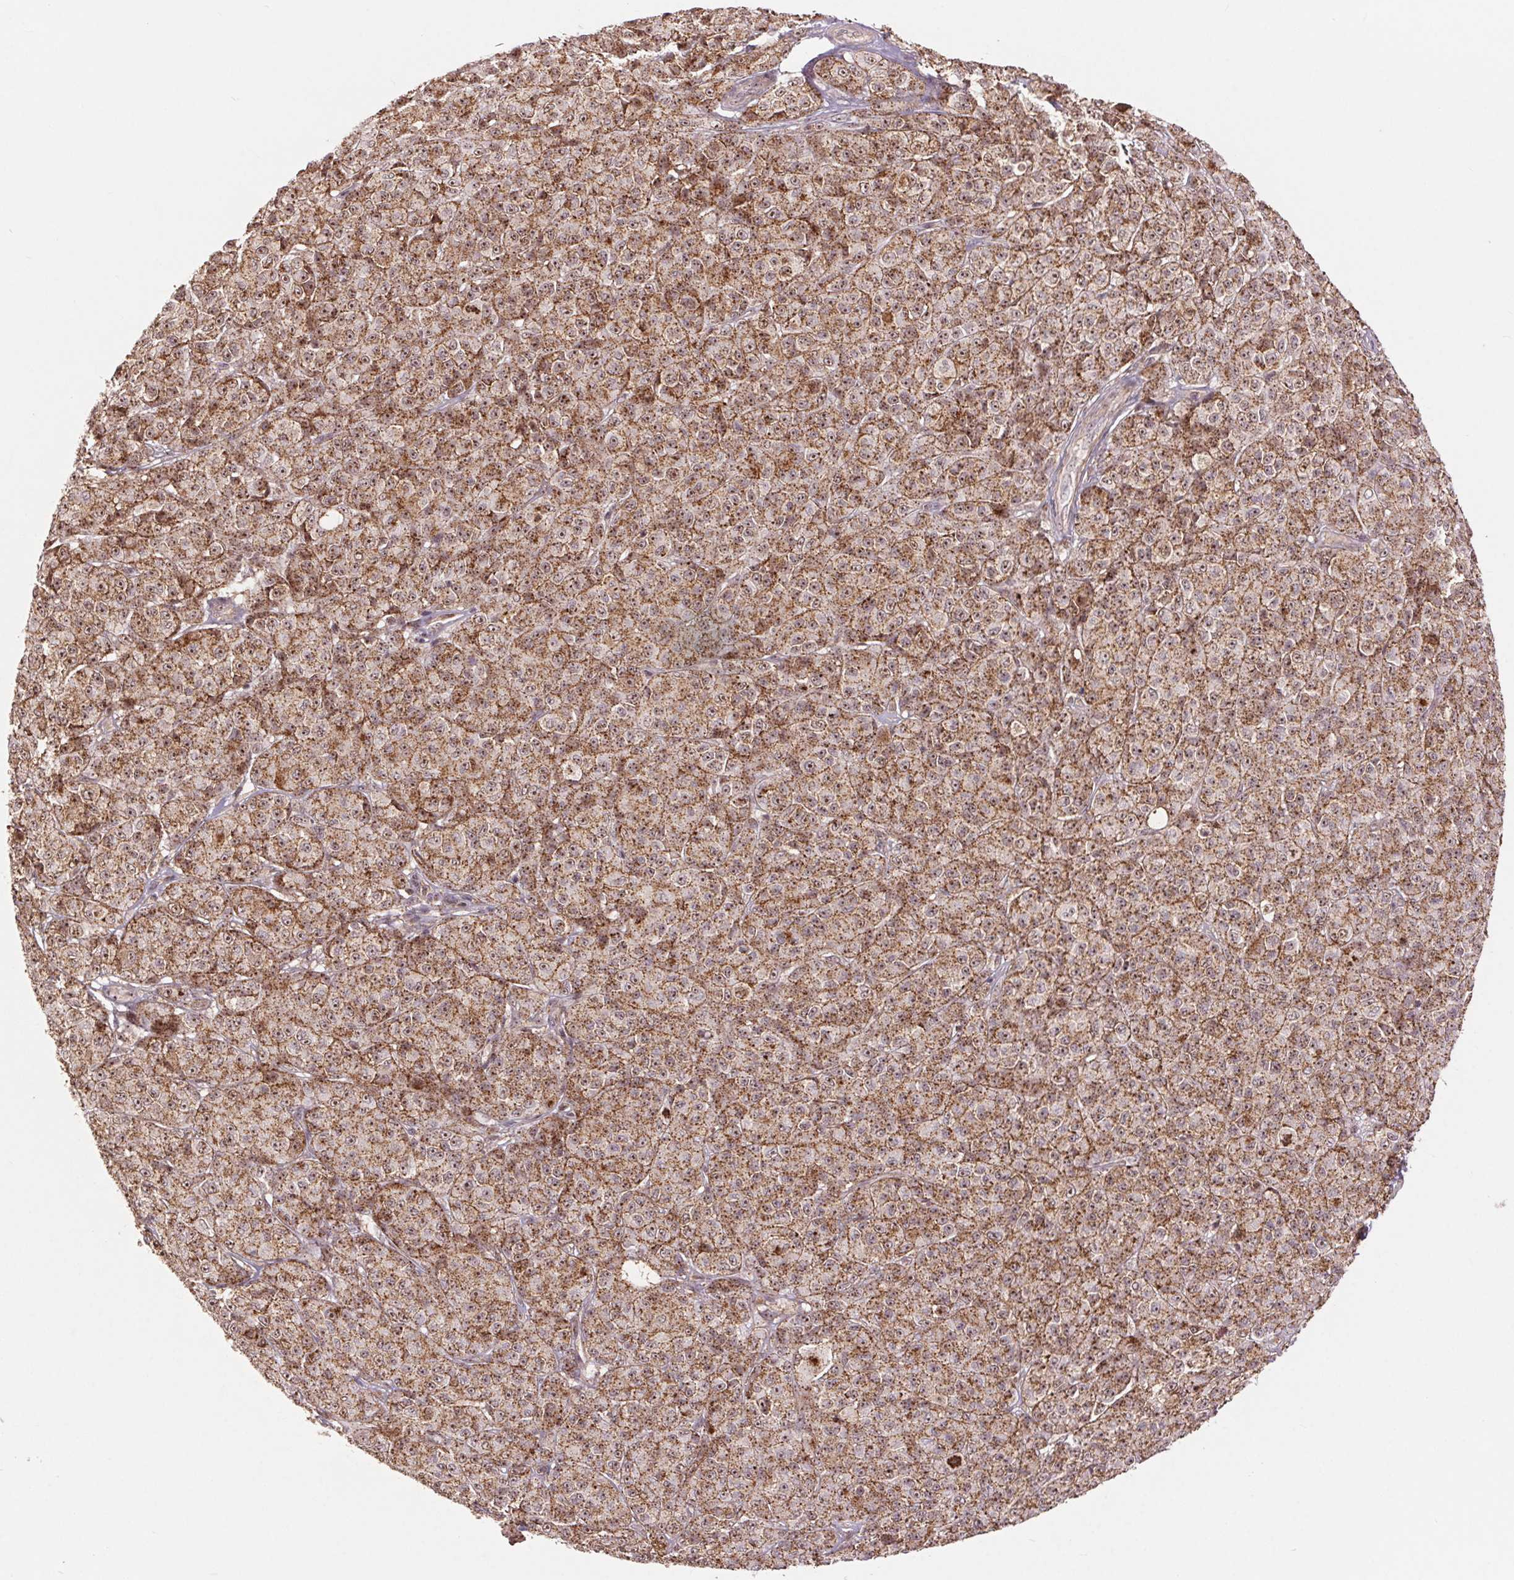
{"staining": {"intensity": "moderate", "quantity": ">75%", "location": "cytoplasmic/membranous,nuclear"}, "tissue": "melanoma", "cell_type": "Tumor cells", "image_type": "cancer", "snomed": [{"axis": "morphology", "description": "Malignant melanoma, NOS"}, {"axis": "topography", "description": "Skin"}], "caption": "Malignant melanoma stained for a protein (brown) exhibits moderate cytoplasmic/membranous and nuclear positive expression in about >75% of tumor cells.", "gene": "CHMP4B", "patient": {"sex": "male", "age": 89}}